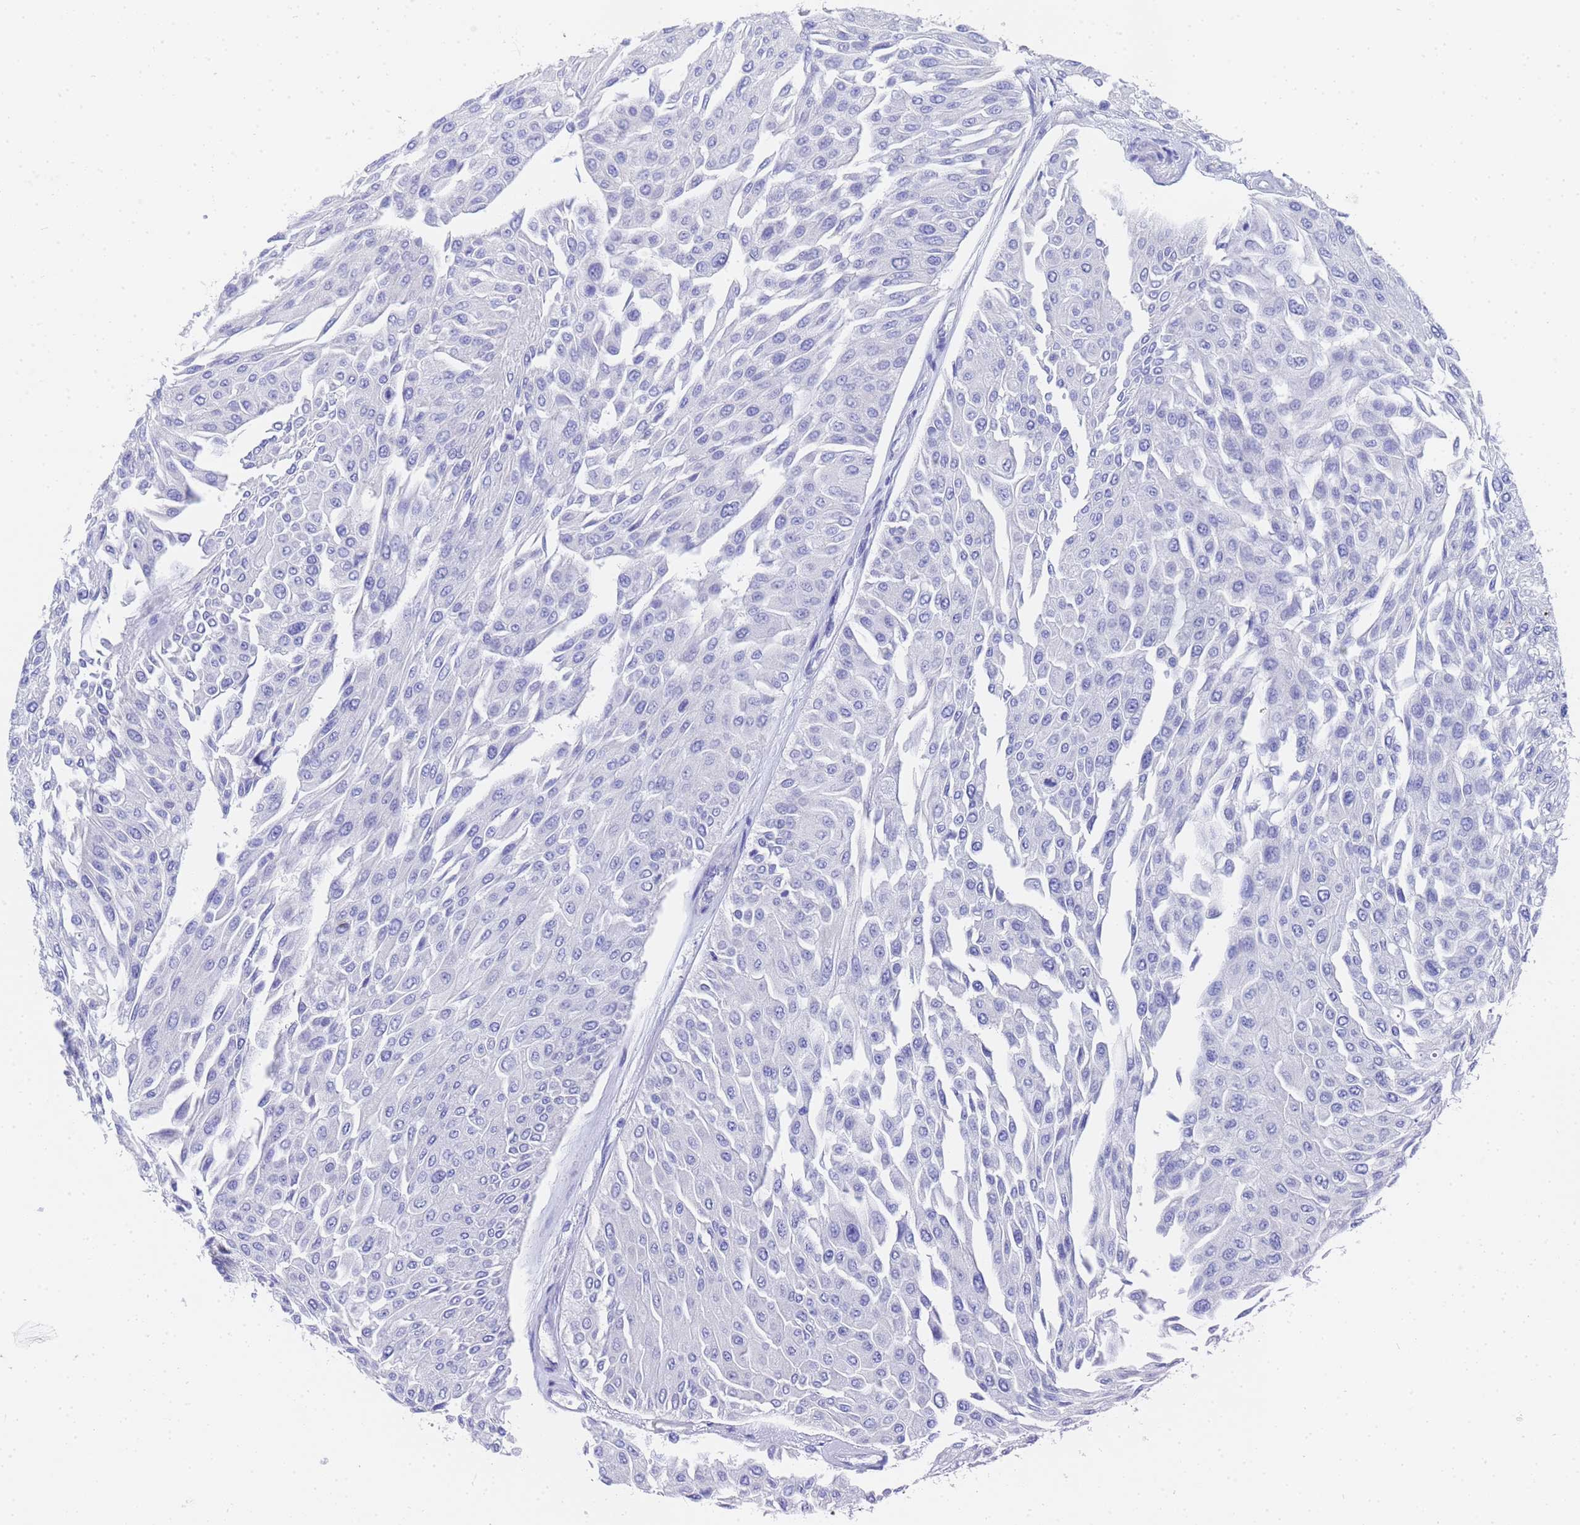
{"staining": {"intensity": "negative", "quantity": "none", "location": "none"}, "tissue": "urothelial cancer", "cell_type": "Tumor cells", "image_type": "cancer", "snomed": [{"axis": "morphology", "description": "Urothelial carcinoma, Low grade"}, {"axis": "topography", "description": "Urinary bladder"}], "caption": "Image shows no significant protein expression in tumor cells of urothelial cancer.", "gene": "TUBB1", "patient": {"sex": "male", "age": 67}}